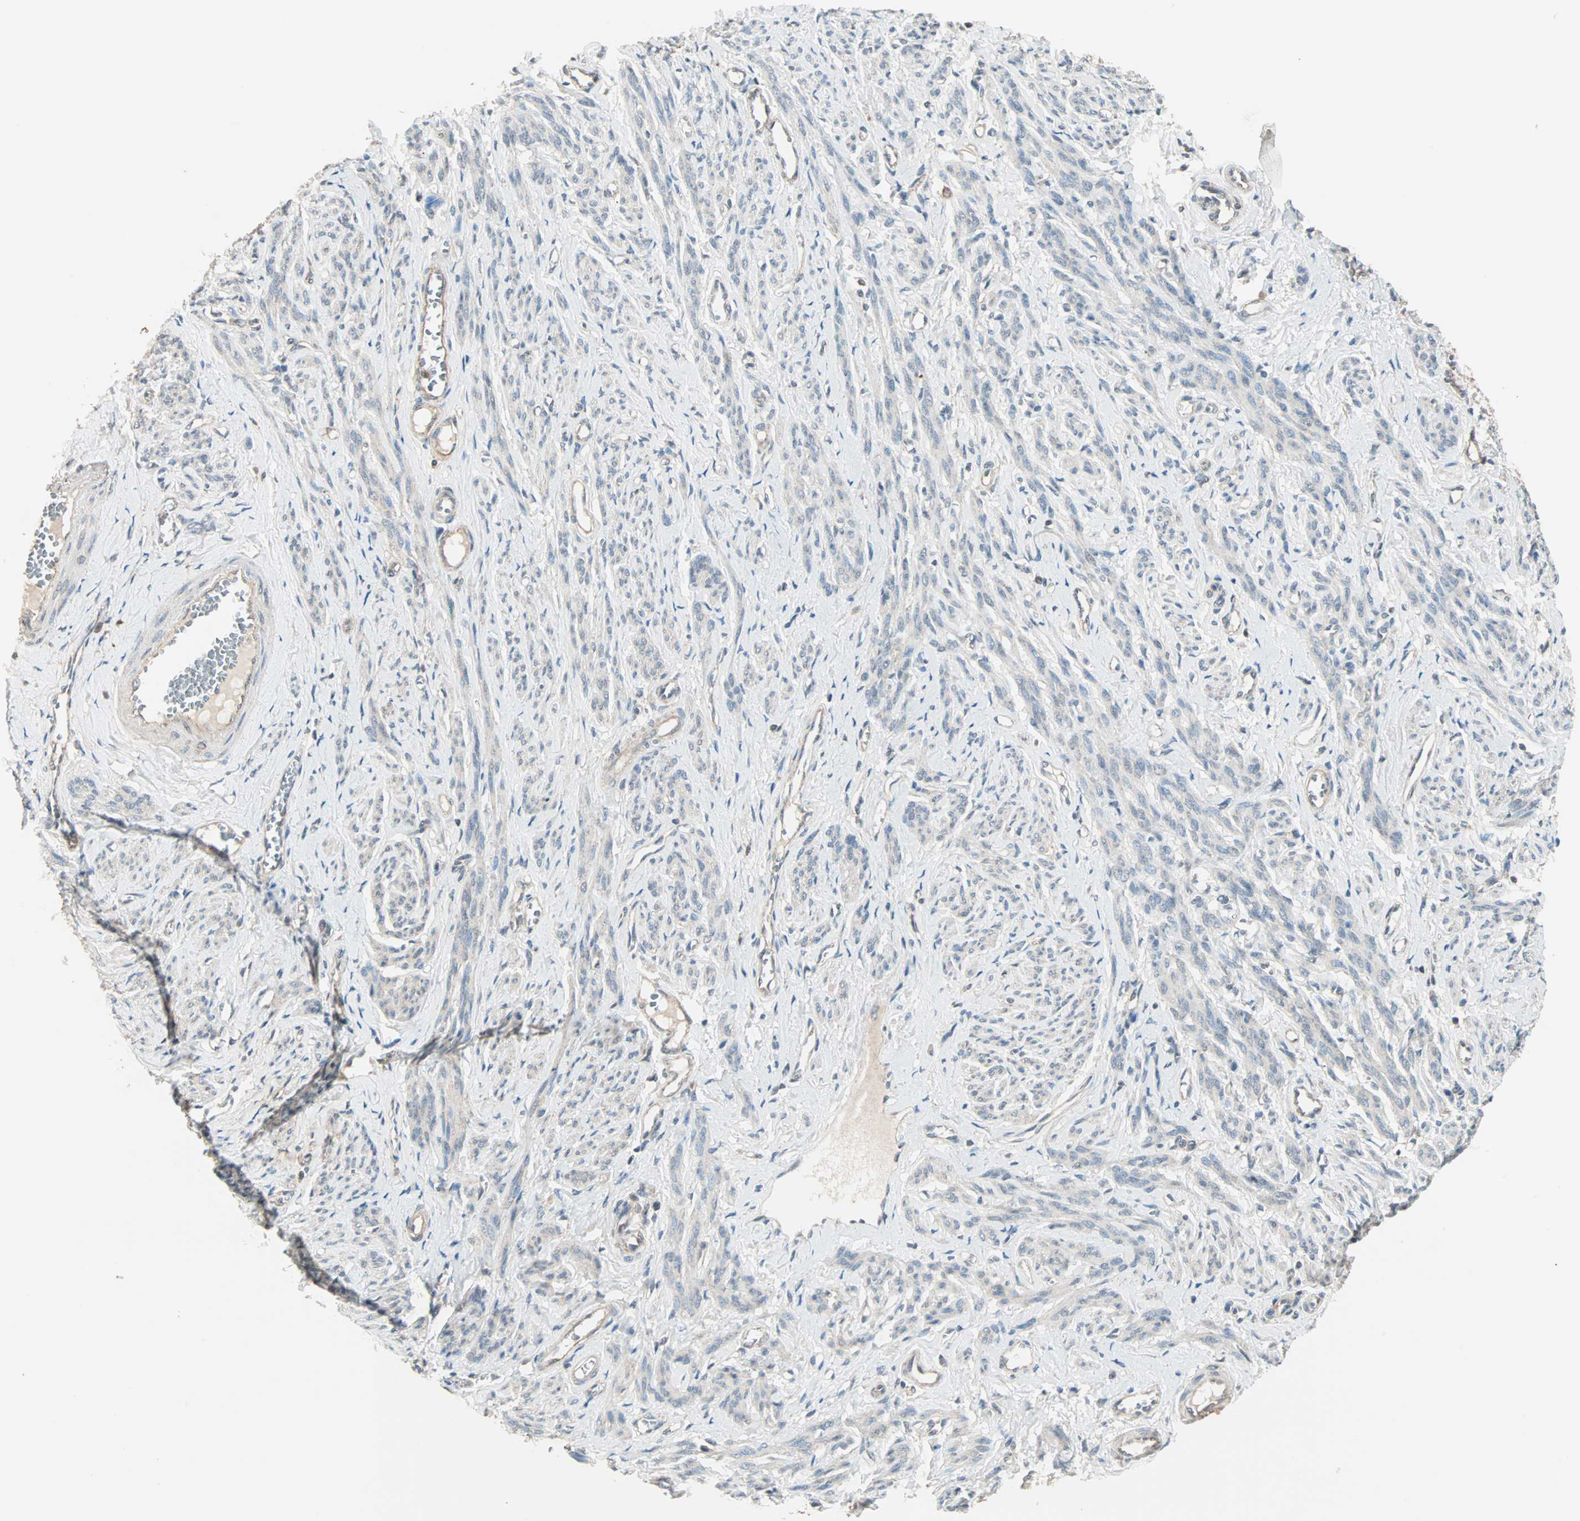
{"staining": {"intensity": "negative", "quantity": "none", "location": "none"}, "tissue": "smooth muscle", "cell_type": "Smooth muscle cells", "image_type": "normal", "snomed": [{"axis": "morphology", "description": "Normal tissue, NOS"}, {"axis": "topography", "description": "Cervix"}, {"axis": "topography", "description": "Endometrium"}], "caption": "High power microscopy photomicrograph of an immunohistochemistry (IHC) photomicrograph of unremarkable smooth muscle, revealing no significant expression in smooth muscle cells.", "gene": "MAP3K21", "patient": {"sex": "female", "age": 65}}